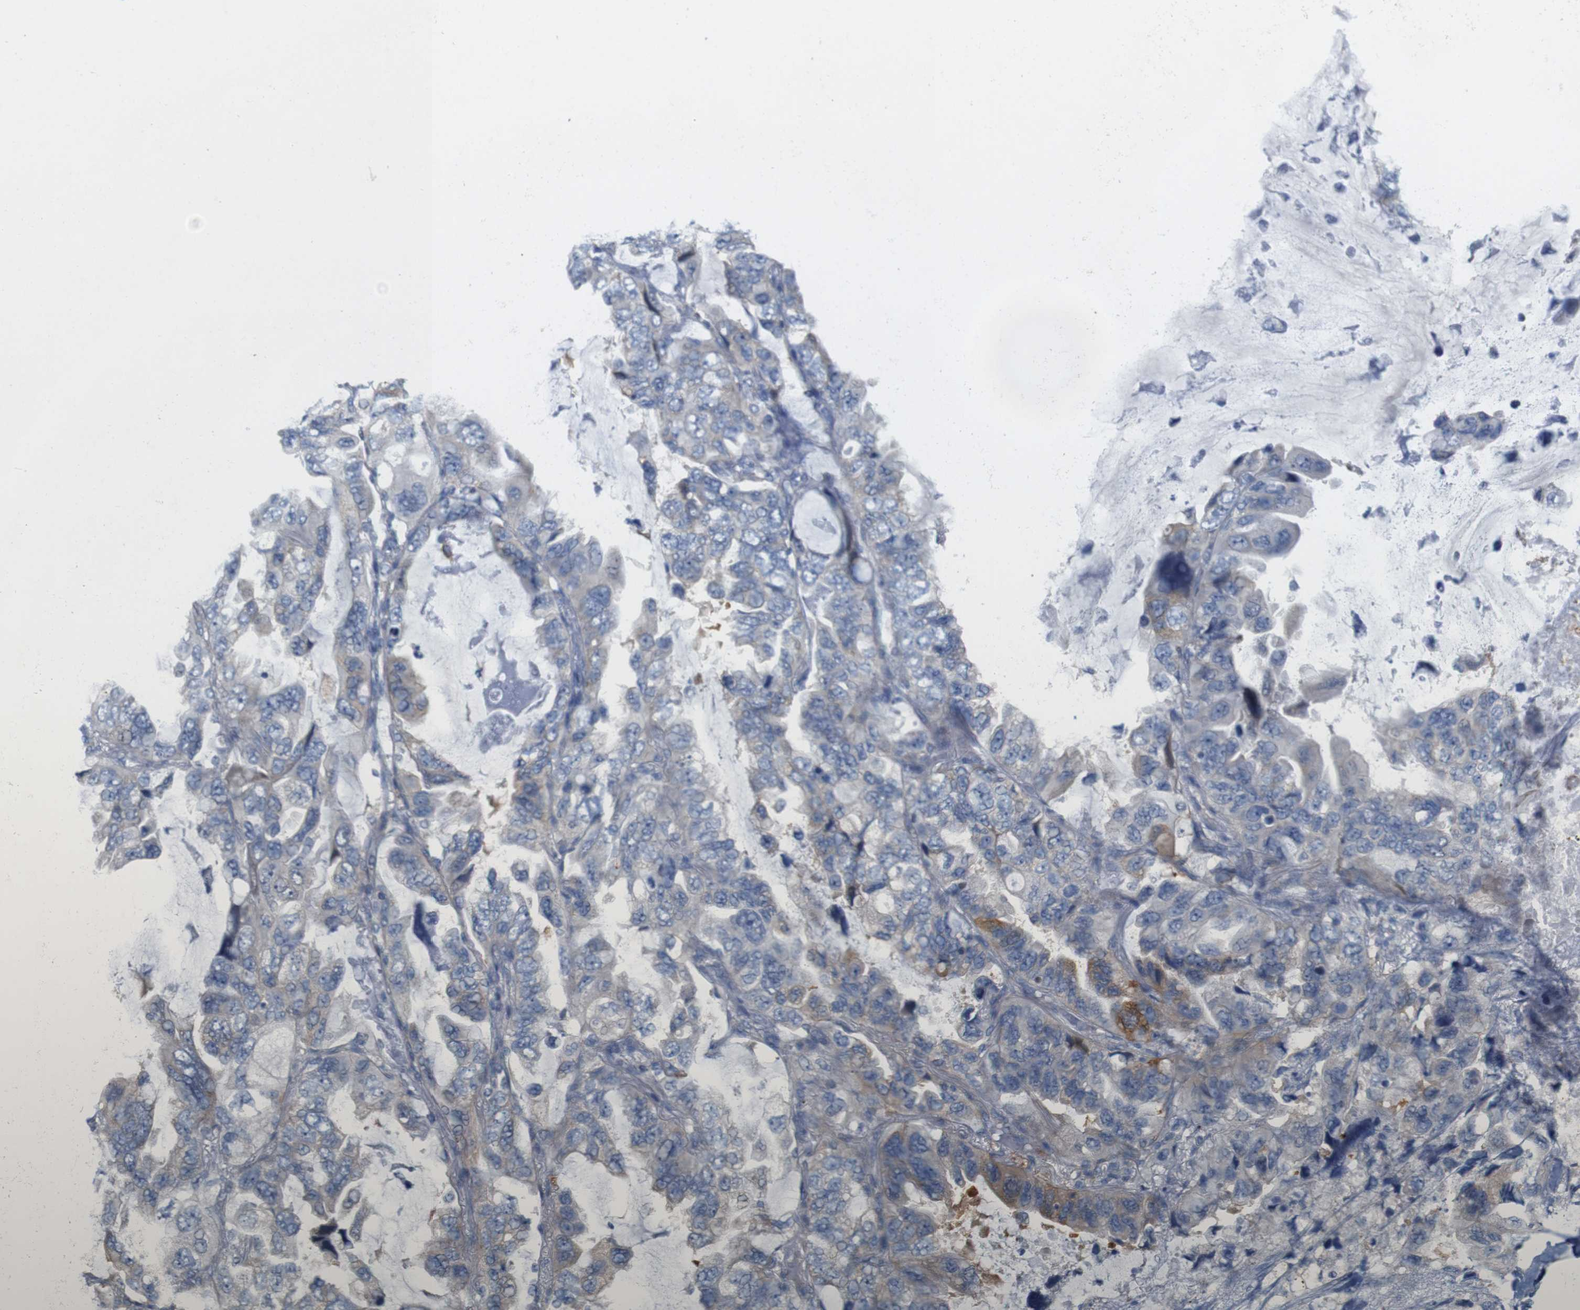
{"staining": {"intensity": "negative", "quantity": "none", "location": "none"}, "tissue": "lung cancer", "cell_type": "Tumor cells", "image_type": "cancer", "snomed": [{"axis": "morphology", "description": "Squamous cell carcinoma, NOS"}, {"axis": "topography", "description": "Lung"}], "caption": "This is an IHC micrograph of lung cancer. There is no staining in tumor cells.", "gene": "MYEOV", "patient": {"sex": "female", "age": 73}}